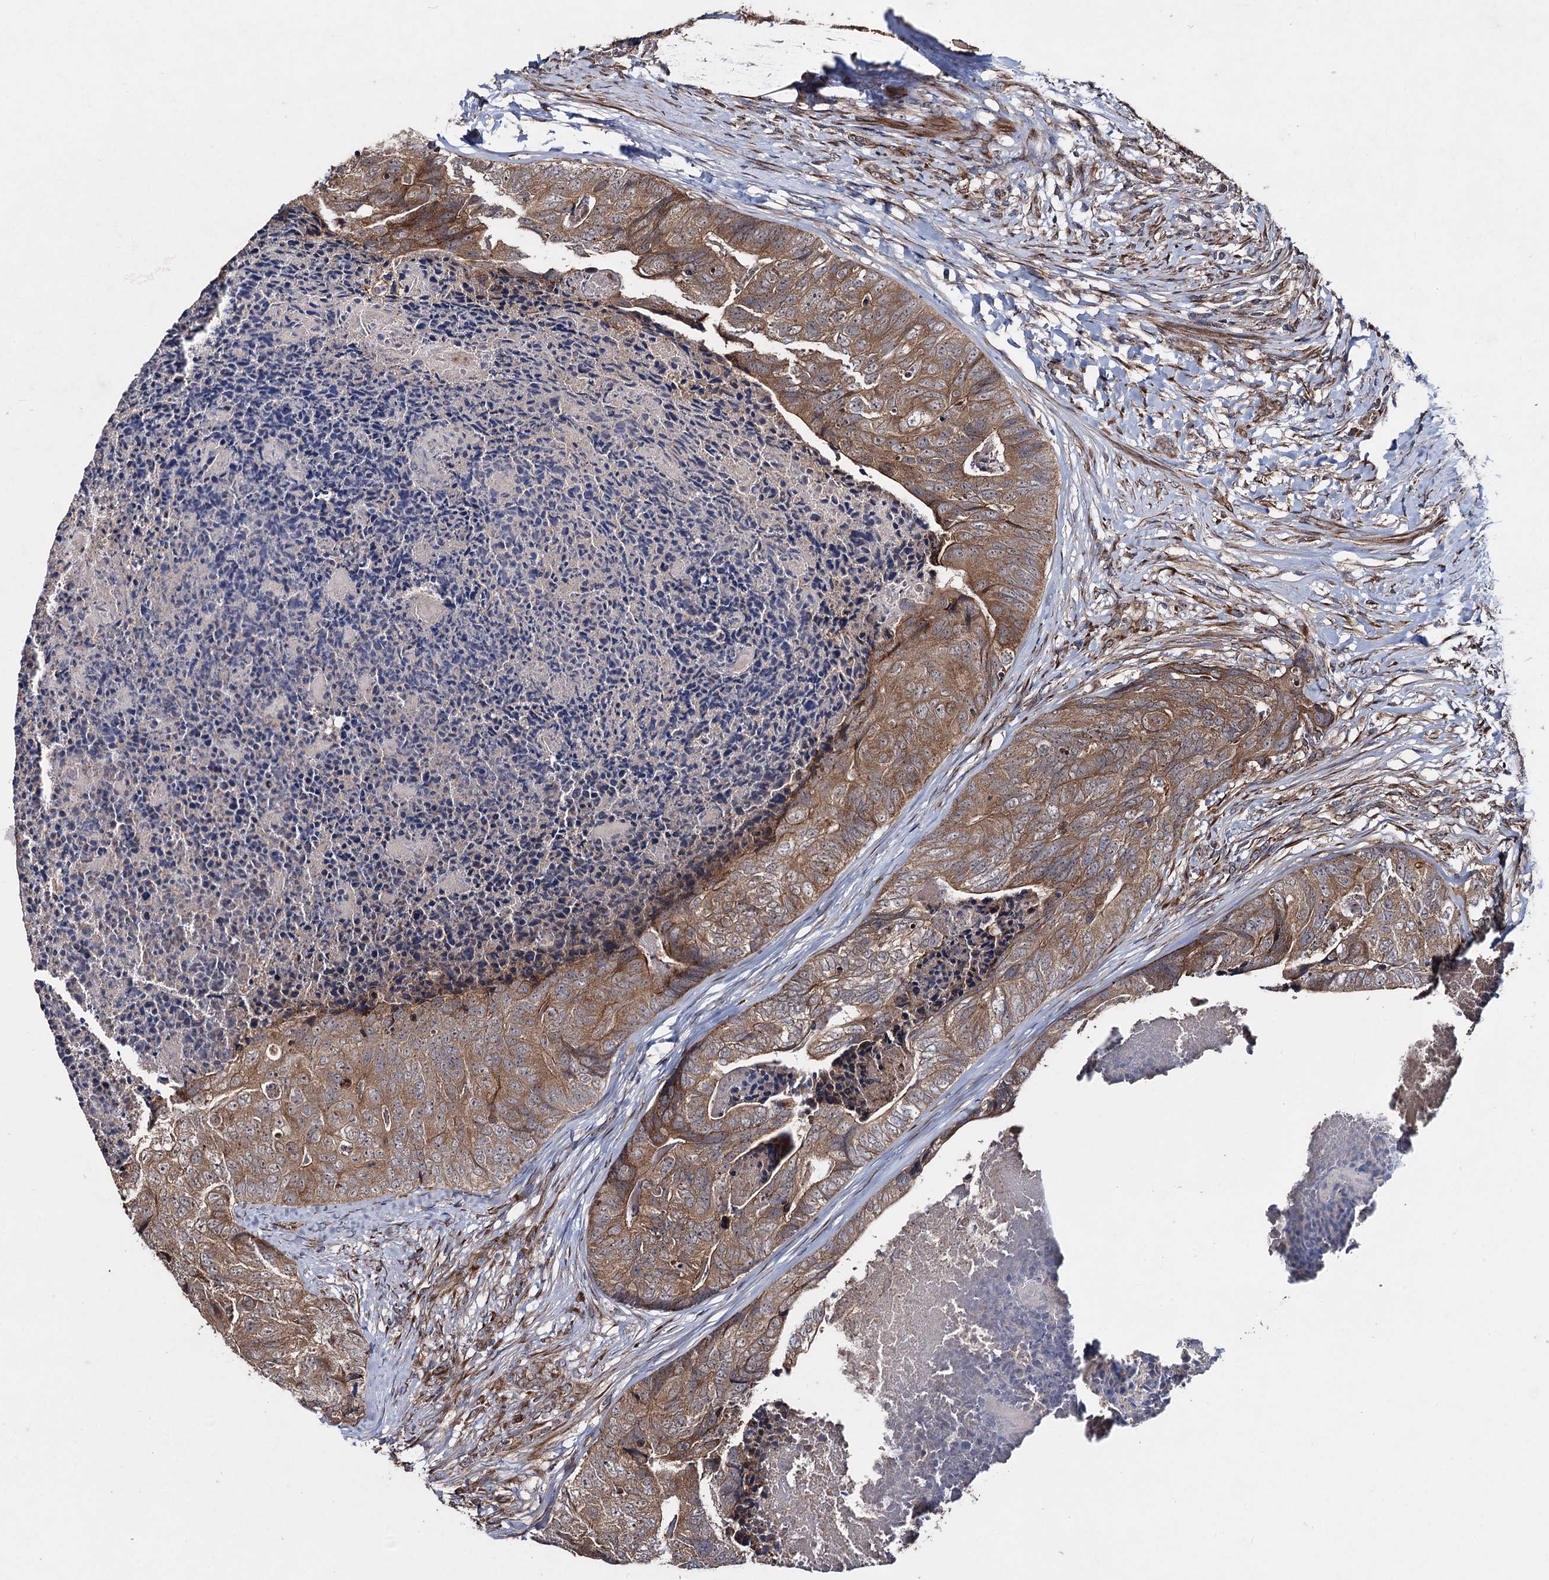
{"staining": {"intensity": "moderate", "quantity": ">75%", "location": "cytoplasmic/membranous"}, "tissue": "colorectal cancer", "cell_type": "Tumor cells", "image_type": "cancer", "snomed": [{"axis": "morphology", "description": "Adenocarcinoma, NOS"}, {"axis": "topography", "description": "Colon"}], "caption": "Human colorectal adenocarcinoma stained with a protein marker reveals moderate staining in tumor cells.", "gene": "HAUS1", "patient": {"sex": "female", "age": 67}}